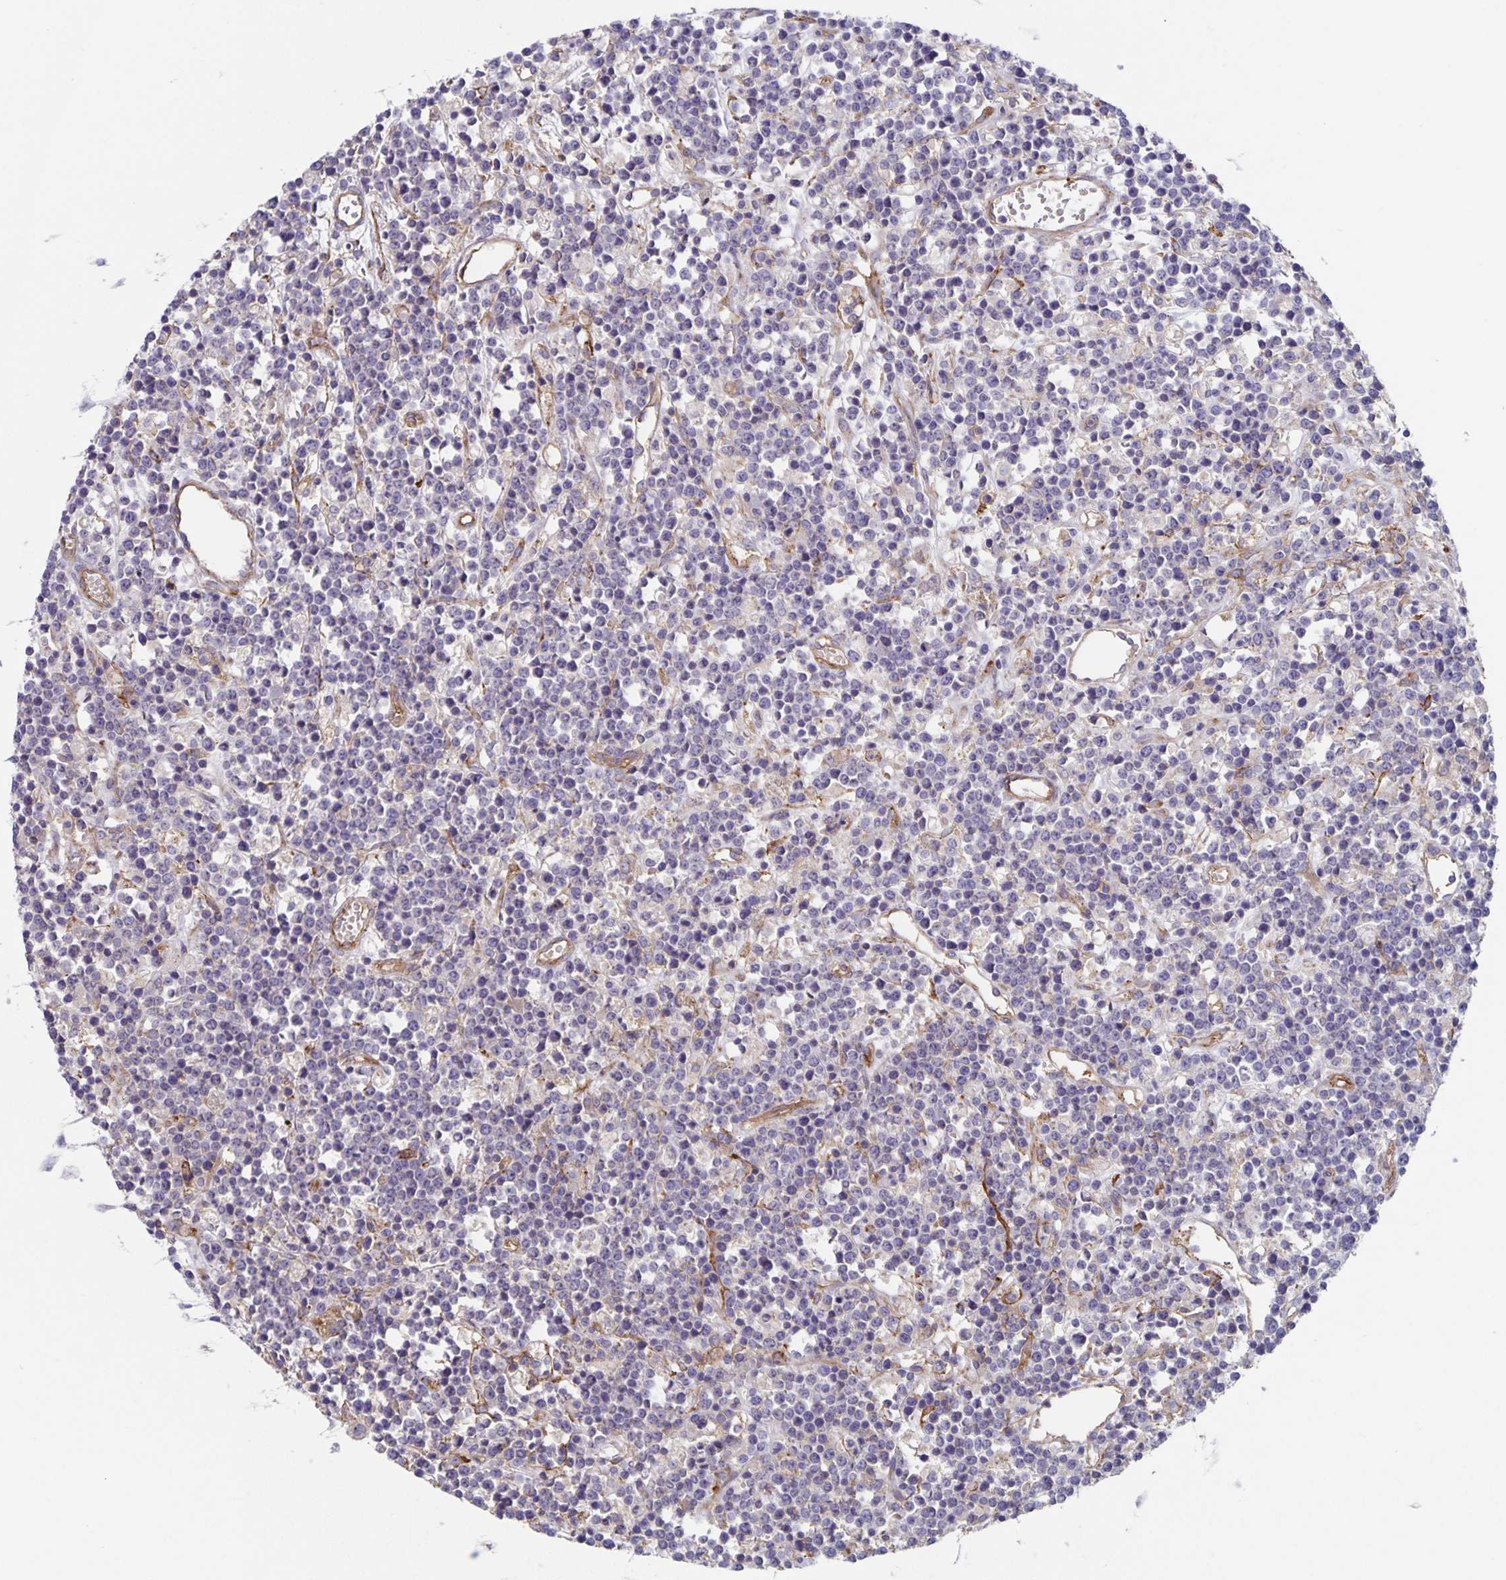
{"staining": {"intensity": "negative", "quantity": "none", "location": "none"}, "tissue": "lymphoma", "cell_type": "Tumor cells", "image_type": "cancer", "snomed": [{"axis": "morphology", "description": "Malignant lymphoma, non-Hodgkin's type, High grade"}, {"axis": "topography", "description": "Ovary"}], "caption": "Tumor cells show no significant positivity in malignant lymphoma, non-Hodgkin's type (high-grade). Brightfield microscopy of IHC stained with DAB (3,3'-diaminobenzidine) (brown) and hematoxylin (blue), captured at high magnification.", "gene": "ITGA2", "patient": {"sex": "female", "age": 56}}